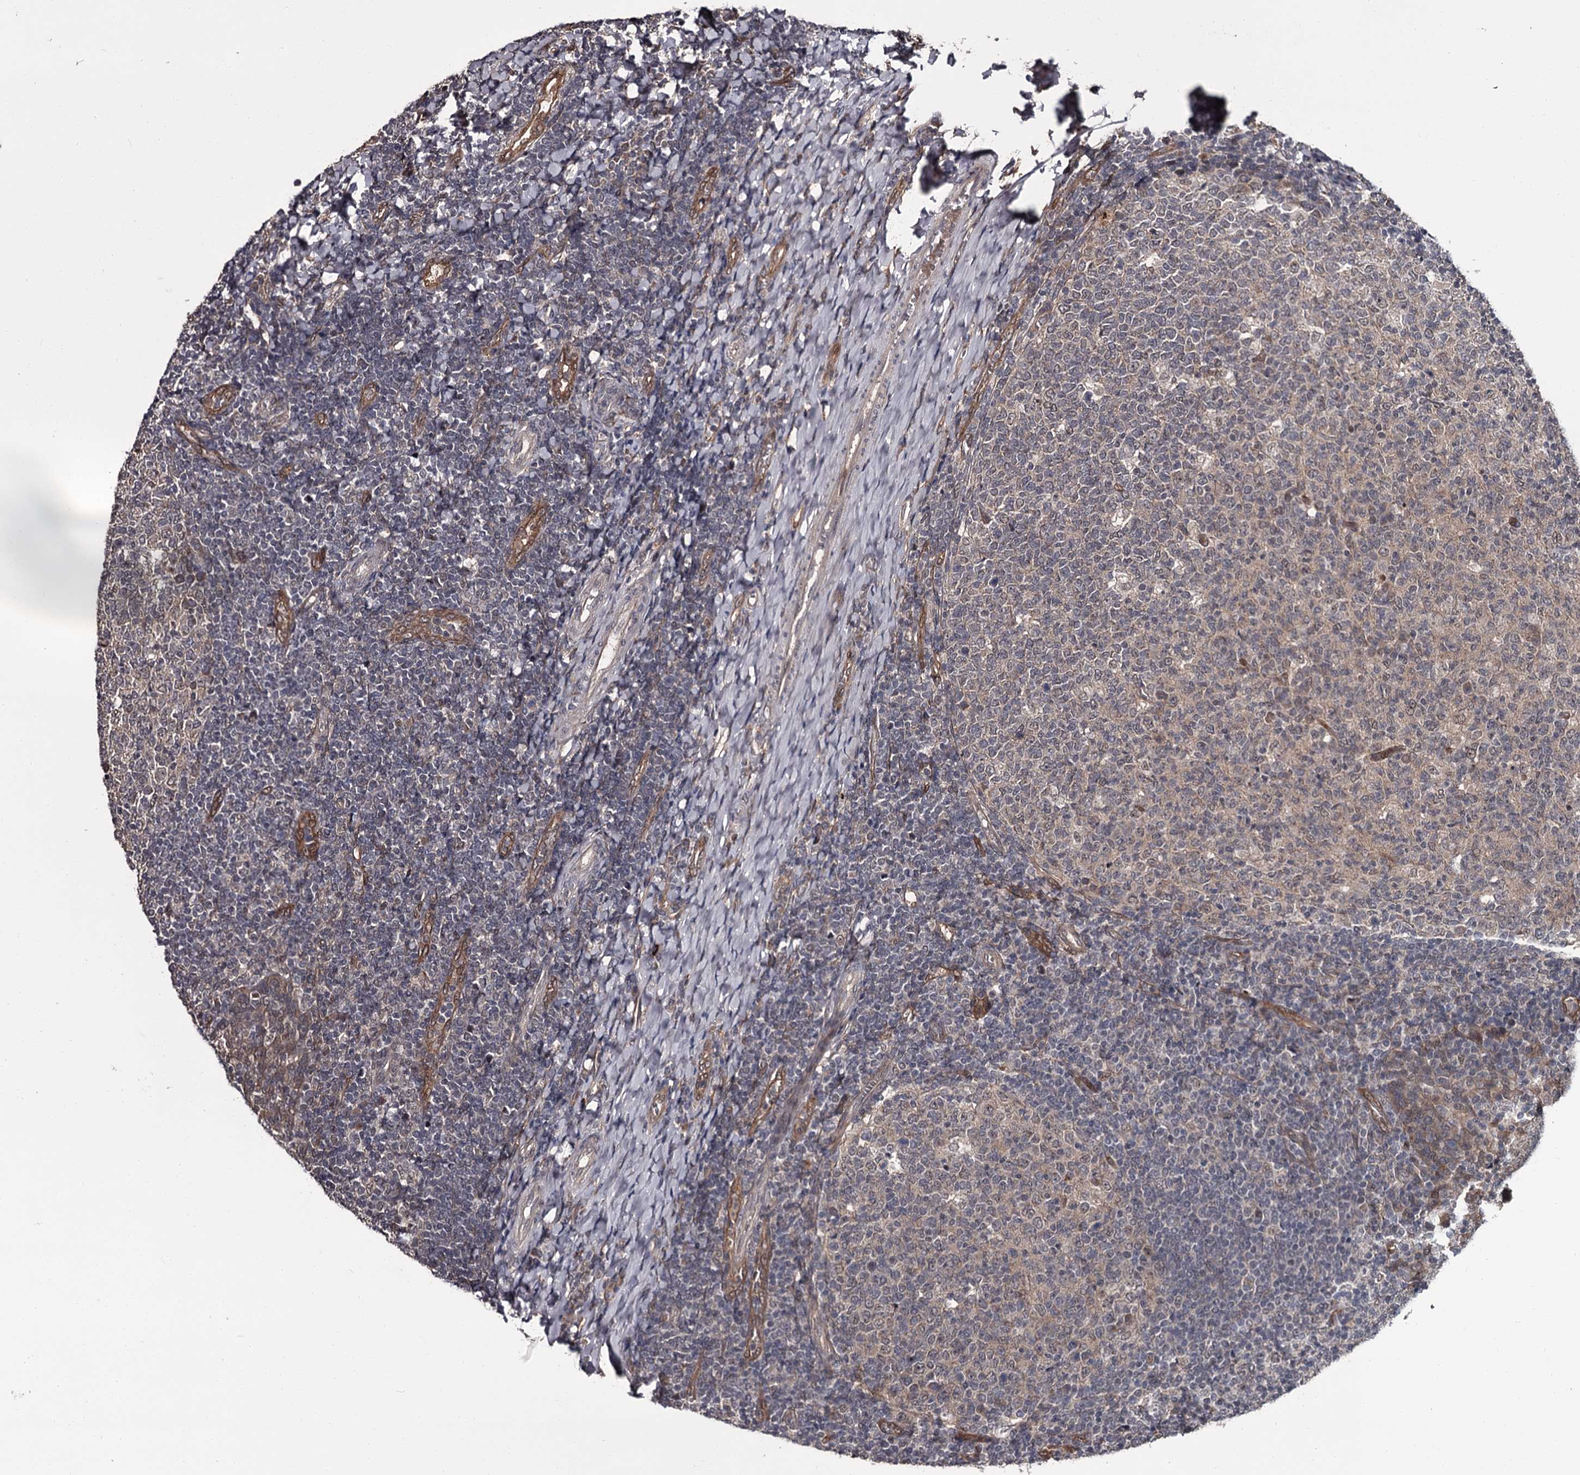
{"staining": {"intensity": "negative", "quantity": "none", "location": "none"}, "tissue": "tonsil", "cell_type": "Germinal center cells", "image_type": "normal", "snomed": [{"axis": "morphology", "description": "Normal tissue, NOS"}, {"axis": "topography", "description": "Tonsil"}], "caption": "The histopathology image exhibits no staining of germinal center cells in normal tonsil. (IHC, brightfield microscopy, high magnification).", "gene": "CDC42EP2", "patient": {"sex": "female", "age": 19}}